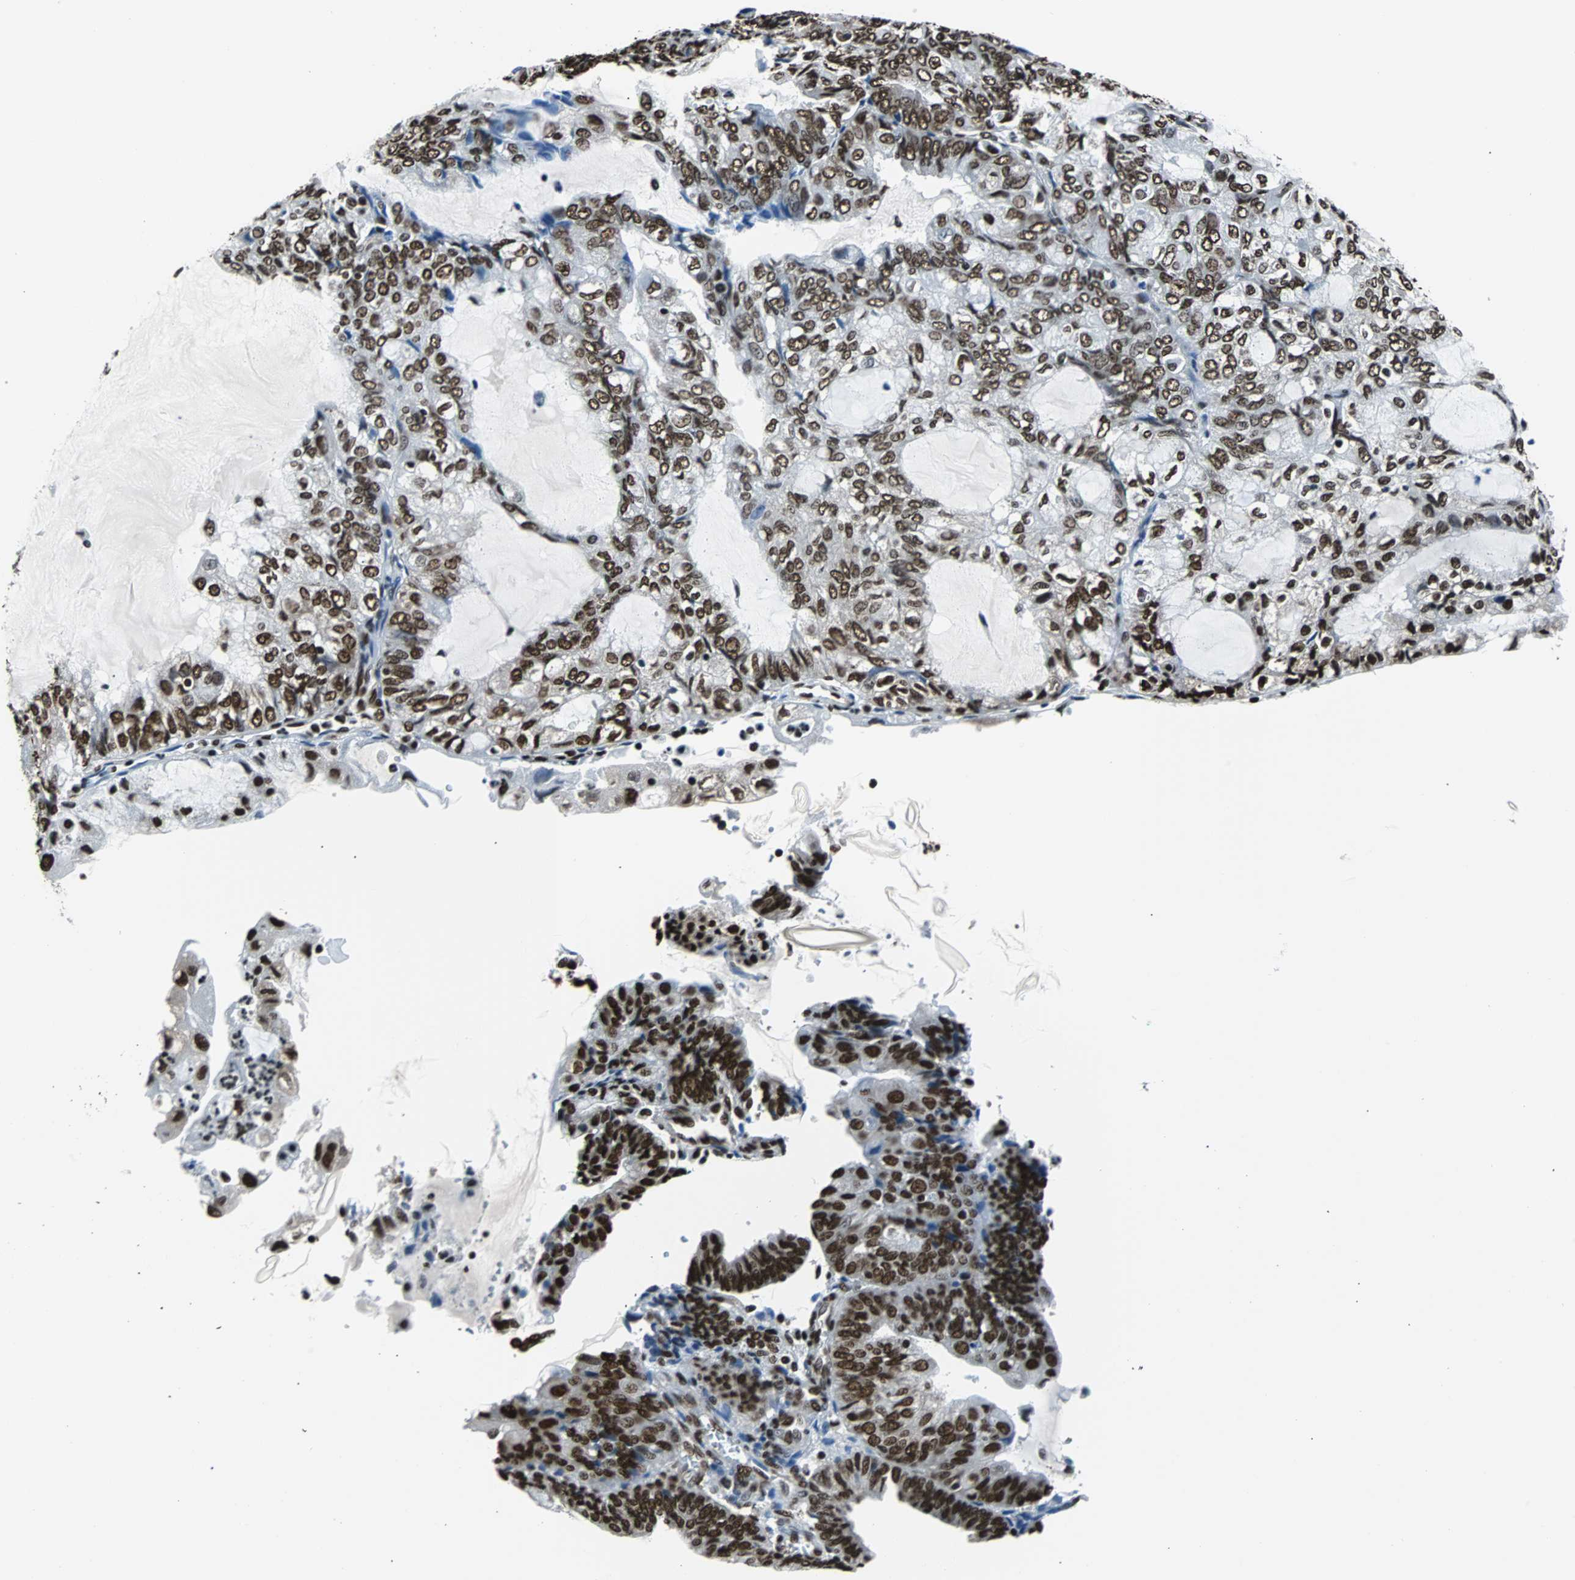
{"staining": {"intensity": "strong", "quantity": ">75%", "location": "nuclear"}, "tissue": "endometrial cancer", "cell_type": "Tumor cells", "image_type": "cancer", "snomed": [{"axis": "morphology", "description": "Adenocarcinoma, NOS"}, {"axis": "topography", "description": "Endometrium"}], "caption": "Endometrial adenocarcinoma was stained to show a protein in brown. There is high levels of strong nuclear expression in about >75% of tumor cells.", "gene": "FUBP1", "patient": {"sex": "female", "age": 81}}